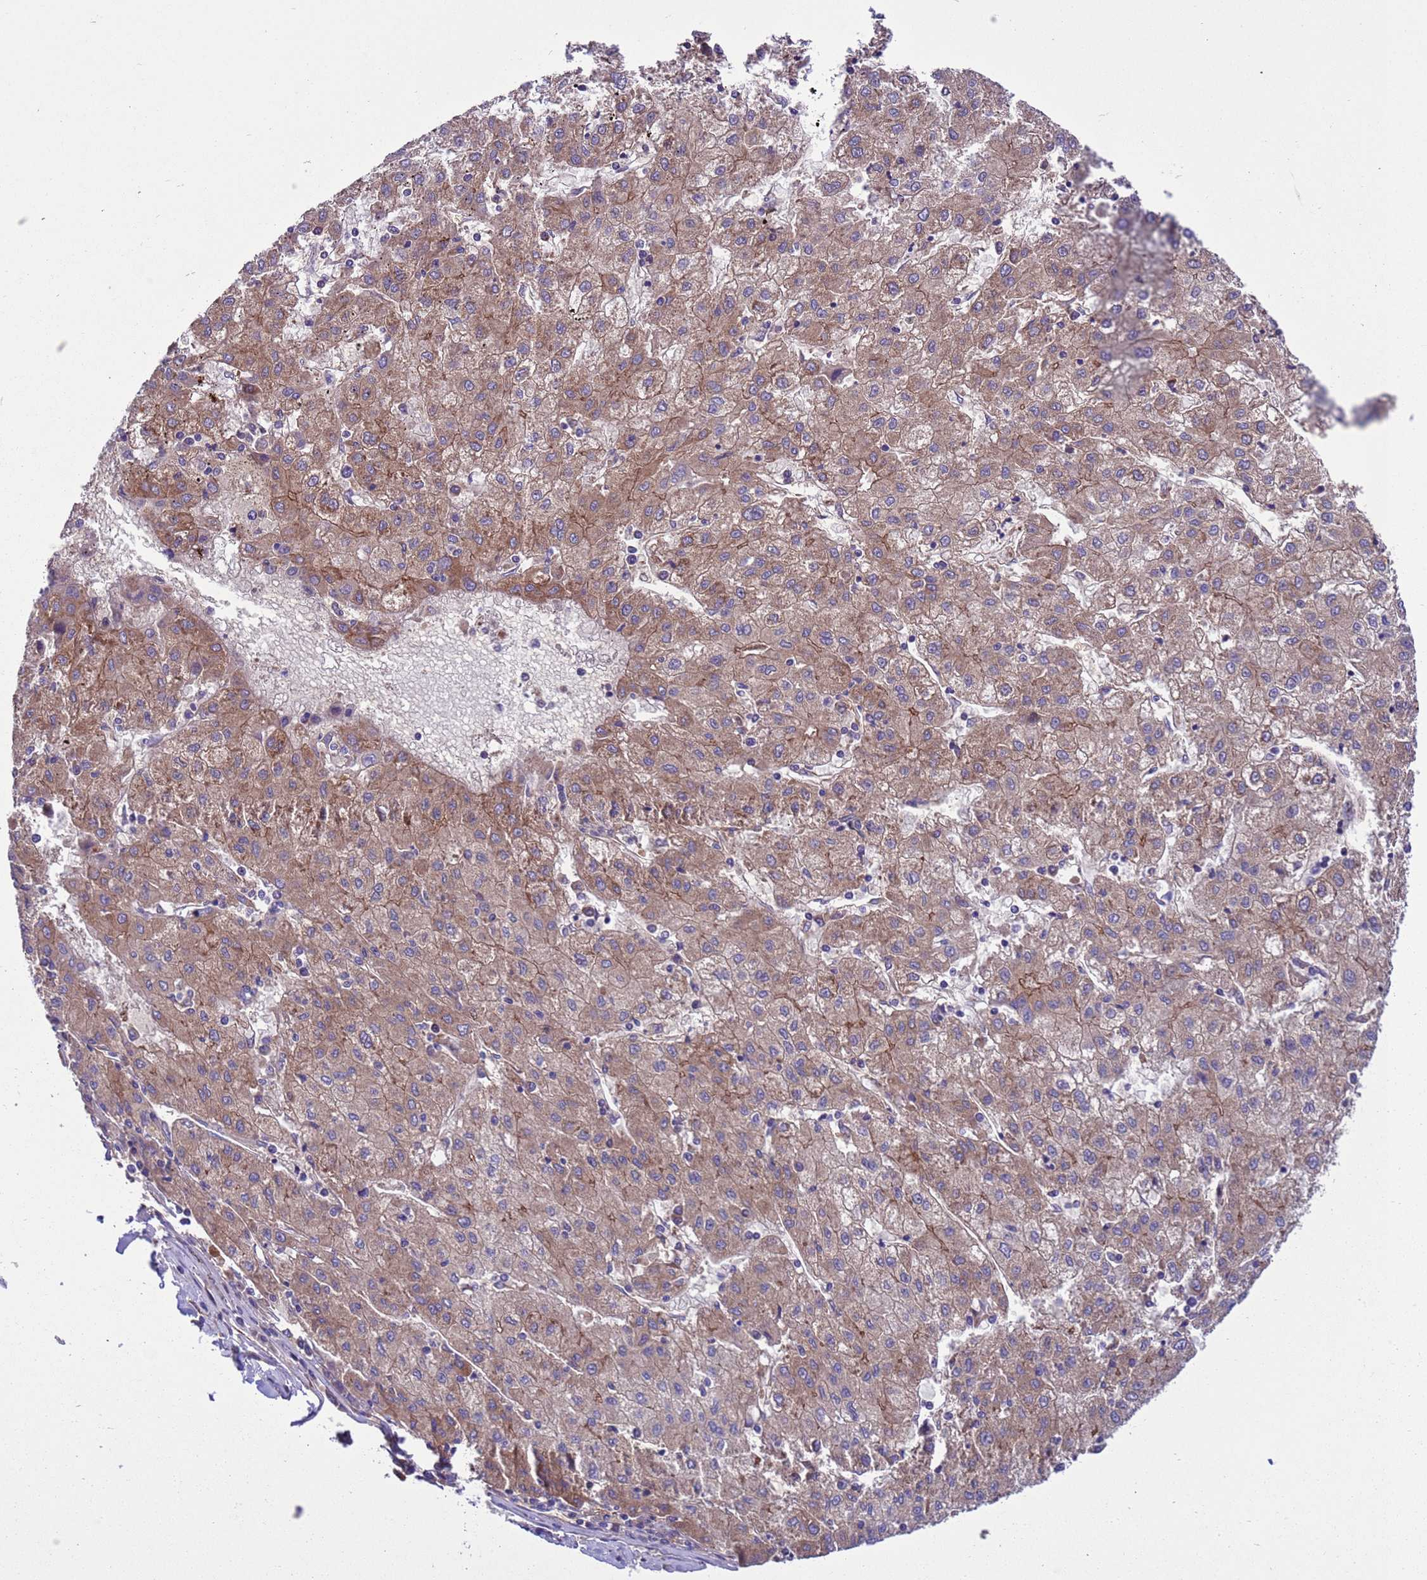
{"staining": {"intensity": "moderate", "quantity": ">75%", "location": "cytoplasmic/membranous"}, "tissue": "liver cancer", "cell_type": "Tumor cells", "image_type": "cancer", "snomed": [{"axis": "morphology", "description": "Carcinoma, Hepatocellular, NOS"}, {"axis": "topography", "description": "Liver"}], "caption": "This micrograph exhibits immunohistochemistry staining of human liver cancer, with medium moderate cytoplasmic/membranous staining in approximately >75% of tumor cells.", "gene": "ARHGAP12", "patient": {"sex": "male", "age": 72}}